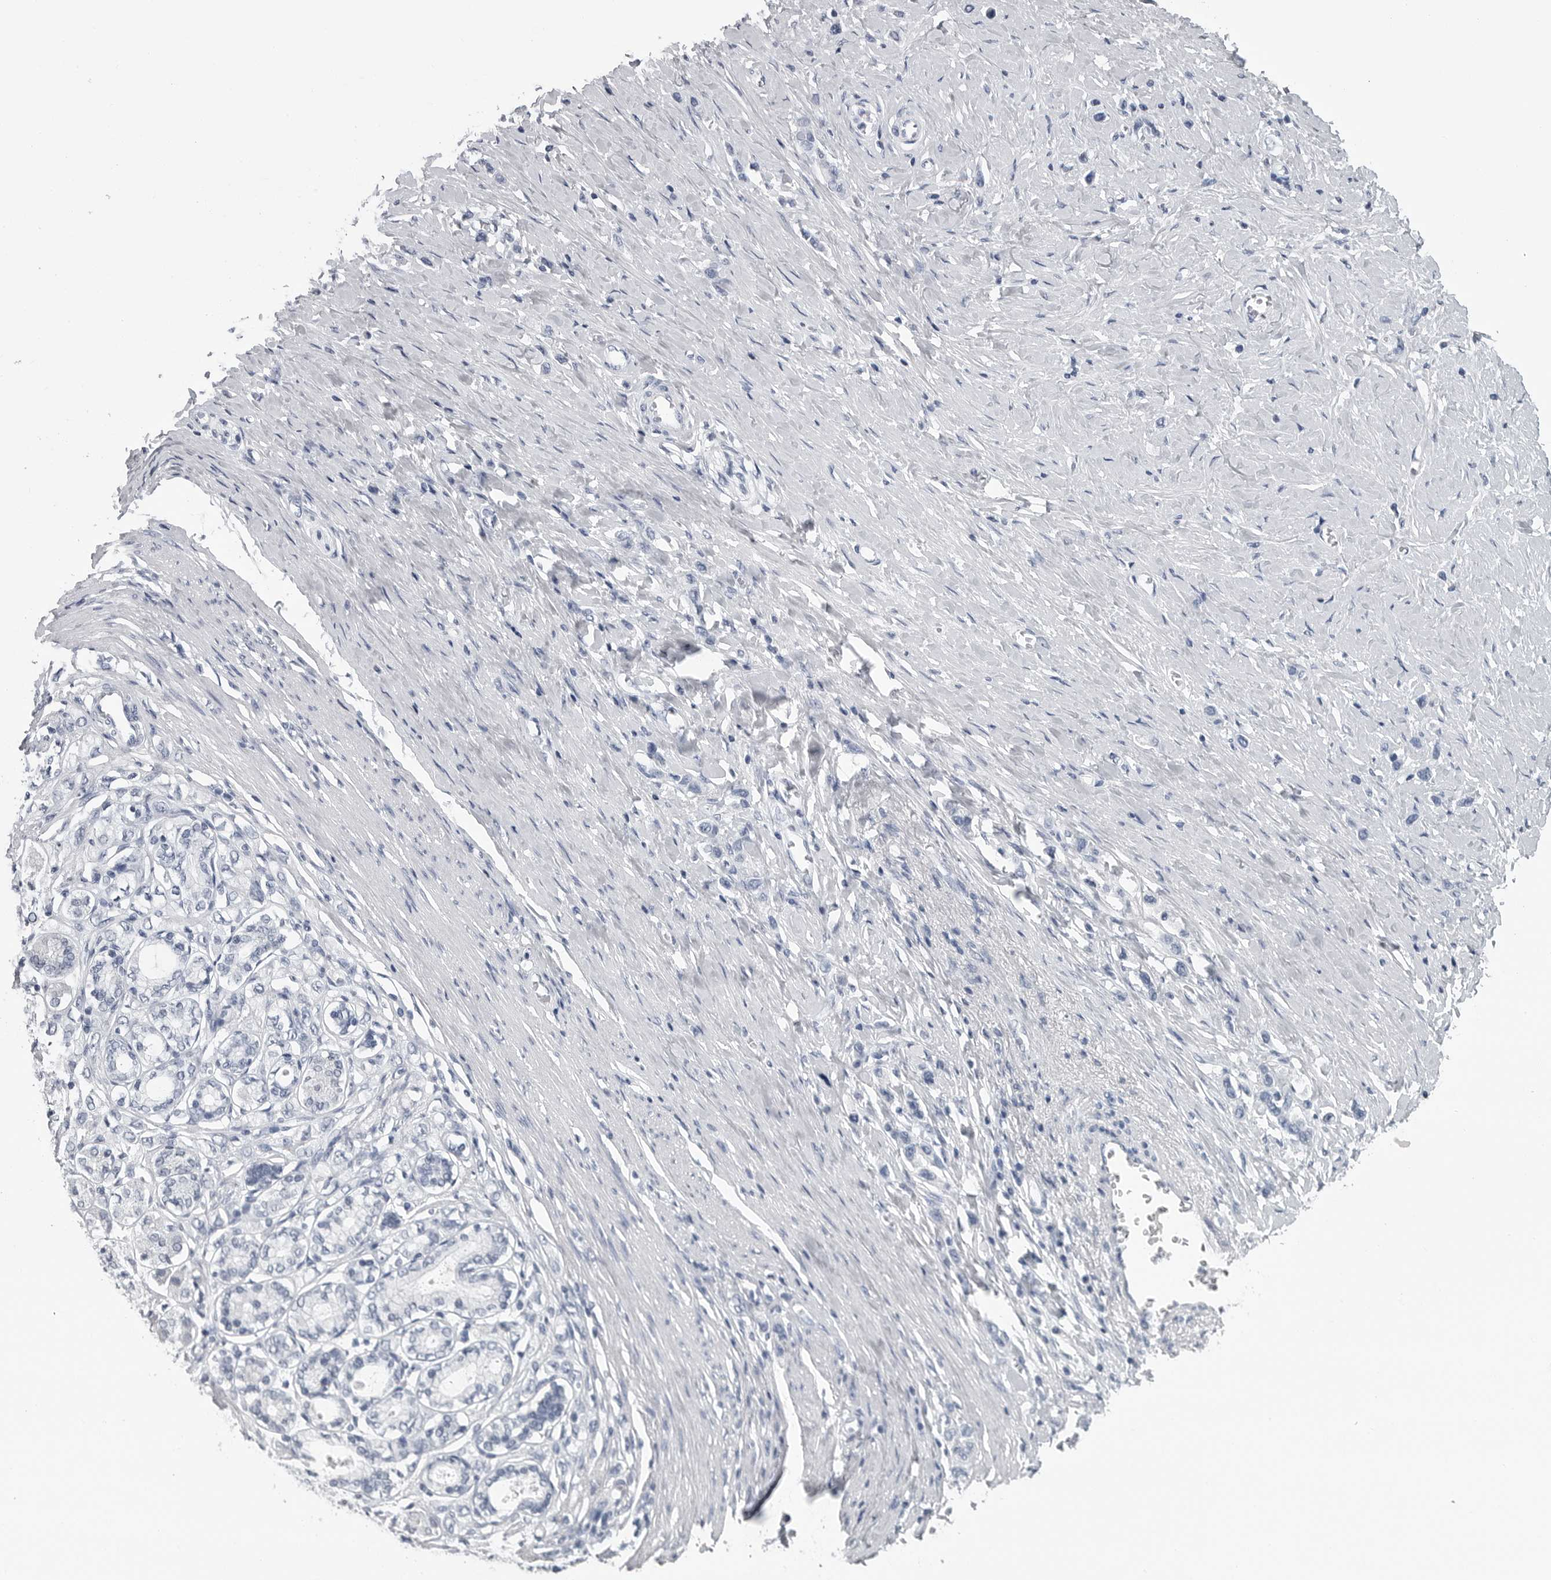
{"staining": {"intensity": "negative", "quantity": "none", "location": "none"}, "tissue": "stomach cancer", "cell_type": "Tumor cells", "image_type": "cancer", "snomed": [{"axis": "morphology", "description": "Adenocarcinoma, NOS"}, {"axis": "topography", "description": "Stomach"}], "caption": "The immunohistochemistry (IHC) image has no significant staining in tumor cells of stomach adenocarcinoma tissue.", "gene": "AMPD1", "patient": {"sex": "female", "age": 65}}